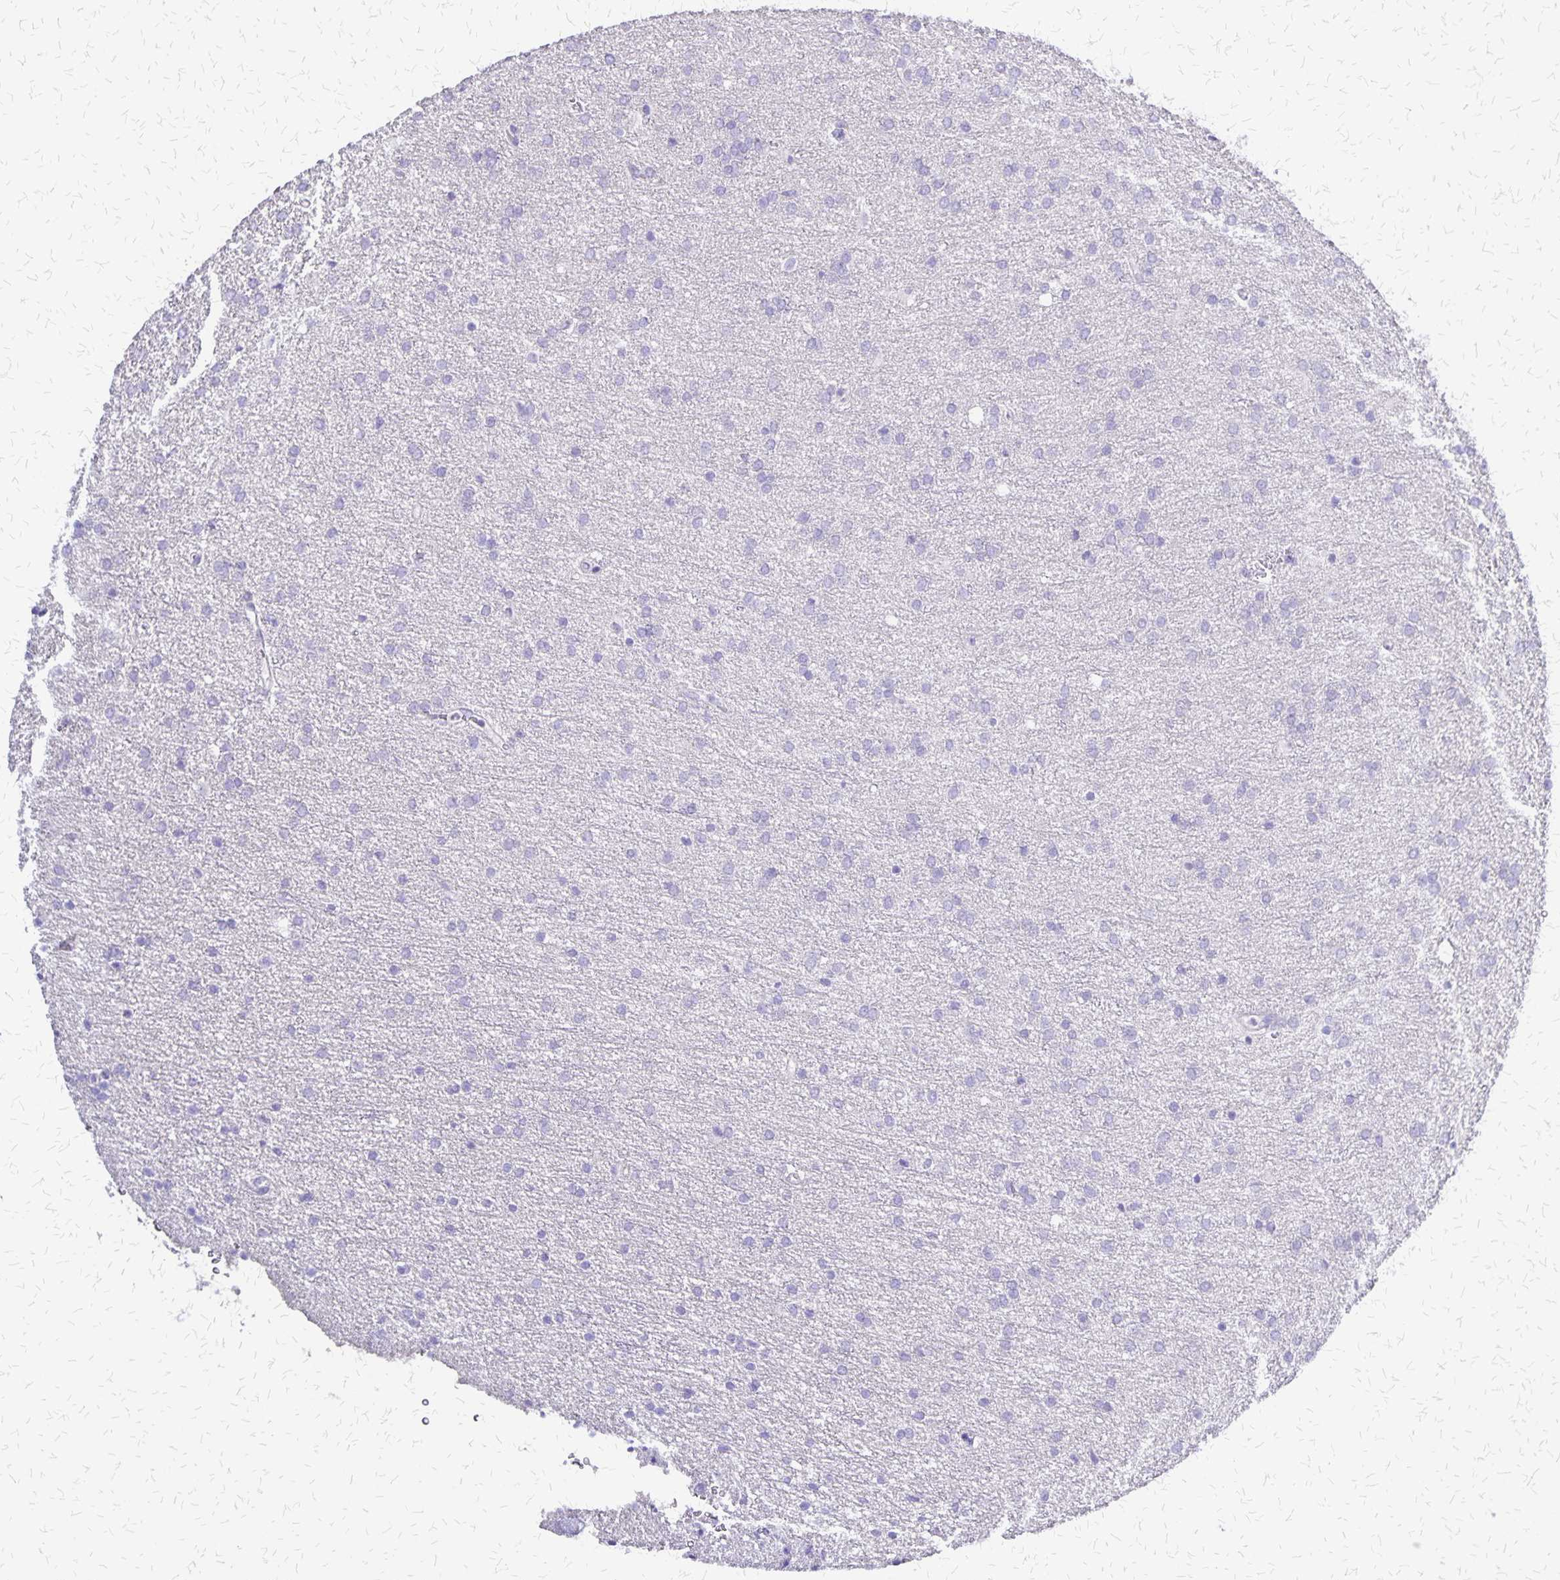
{"staining": {"intensity": "negative", "quantity": "none", "location": "none"}, "tissue": "glioma", "cell_type": "Tumor cells", "image_type": "cancer", "snomed": [{"axis": "morphology", "description": "Glioma, malignant, Low grade"}, {"axis": "topography", "description": "Brain"}], "caption": "Immunohistochemistry histopathology image of glioma stained for a protein (brown), which exhibits no positivity in tumor cells.", "gene": "SI", "patient": {"sex": "female", "age": 32}}